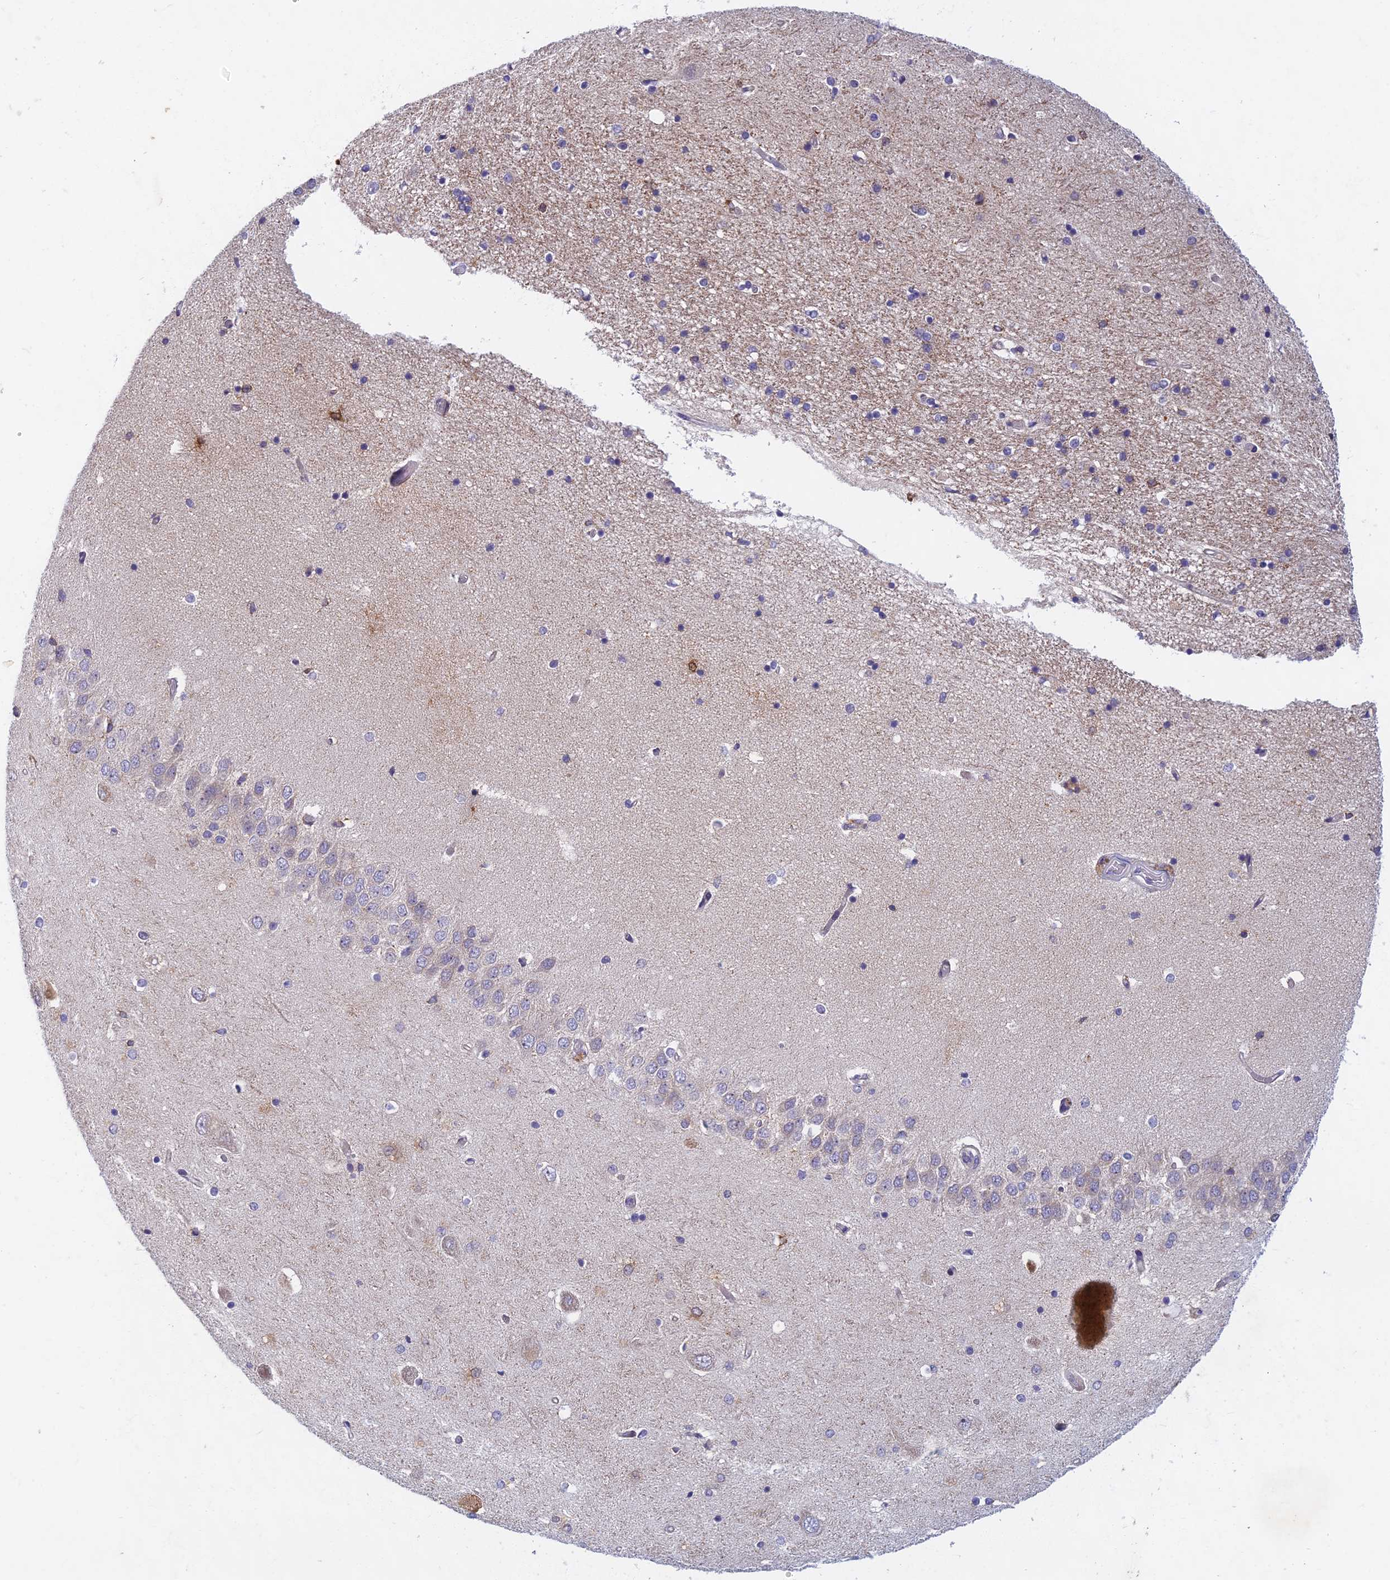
{"staining": {"intensity": "negative", "quantity": "none", "location": "none"}, "tissue": "hippocampus", "cell_type": "Glial cells", "image_type": "normal", "snomed": [{"axis": "morphology", "description": "Normal tissue, NOS"}, {"axis": "topography", "description": "Hippocampus"}], "caption": "Immunohistochemistry (IHC) micrograph of benign hippocampus: human hippocampus stained with DAB (3,3'-diaminobenzidine) displays no significant protein positivity in glial cells.", "gene": "DDX51", "patient": {"sex": "male", "age": 45}}